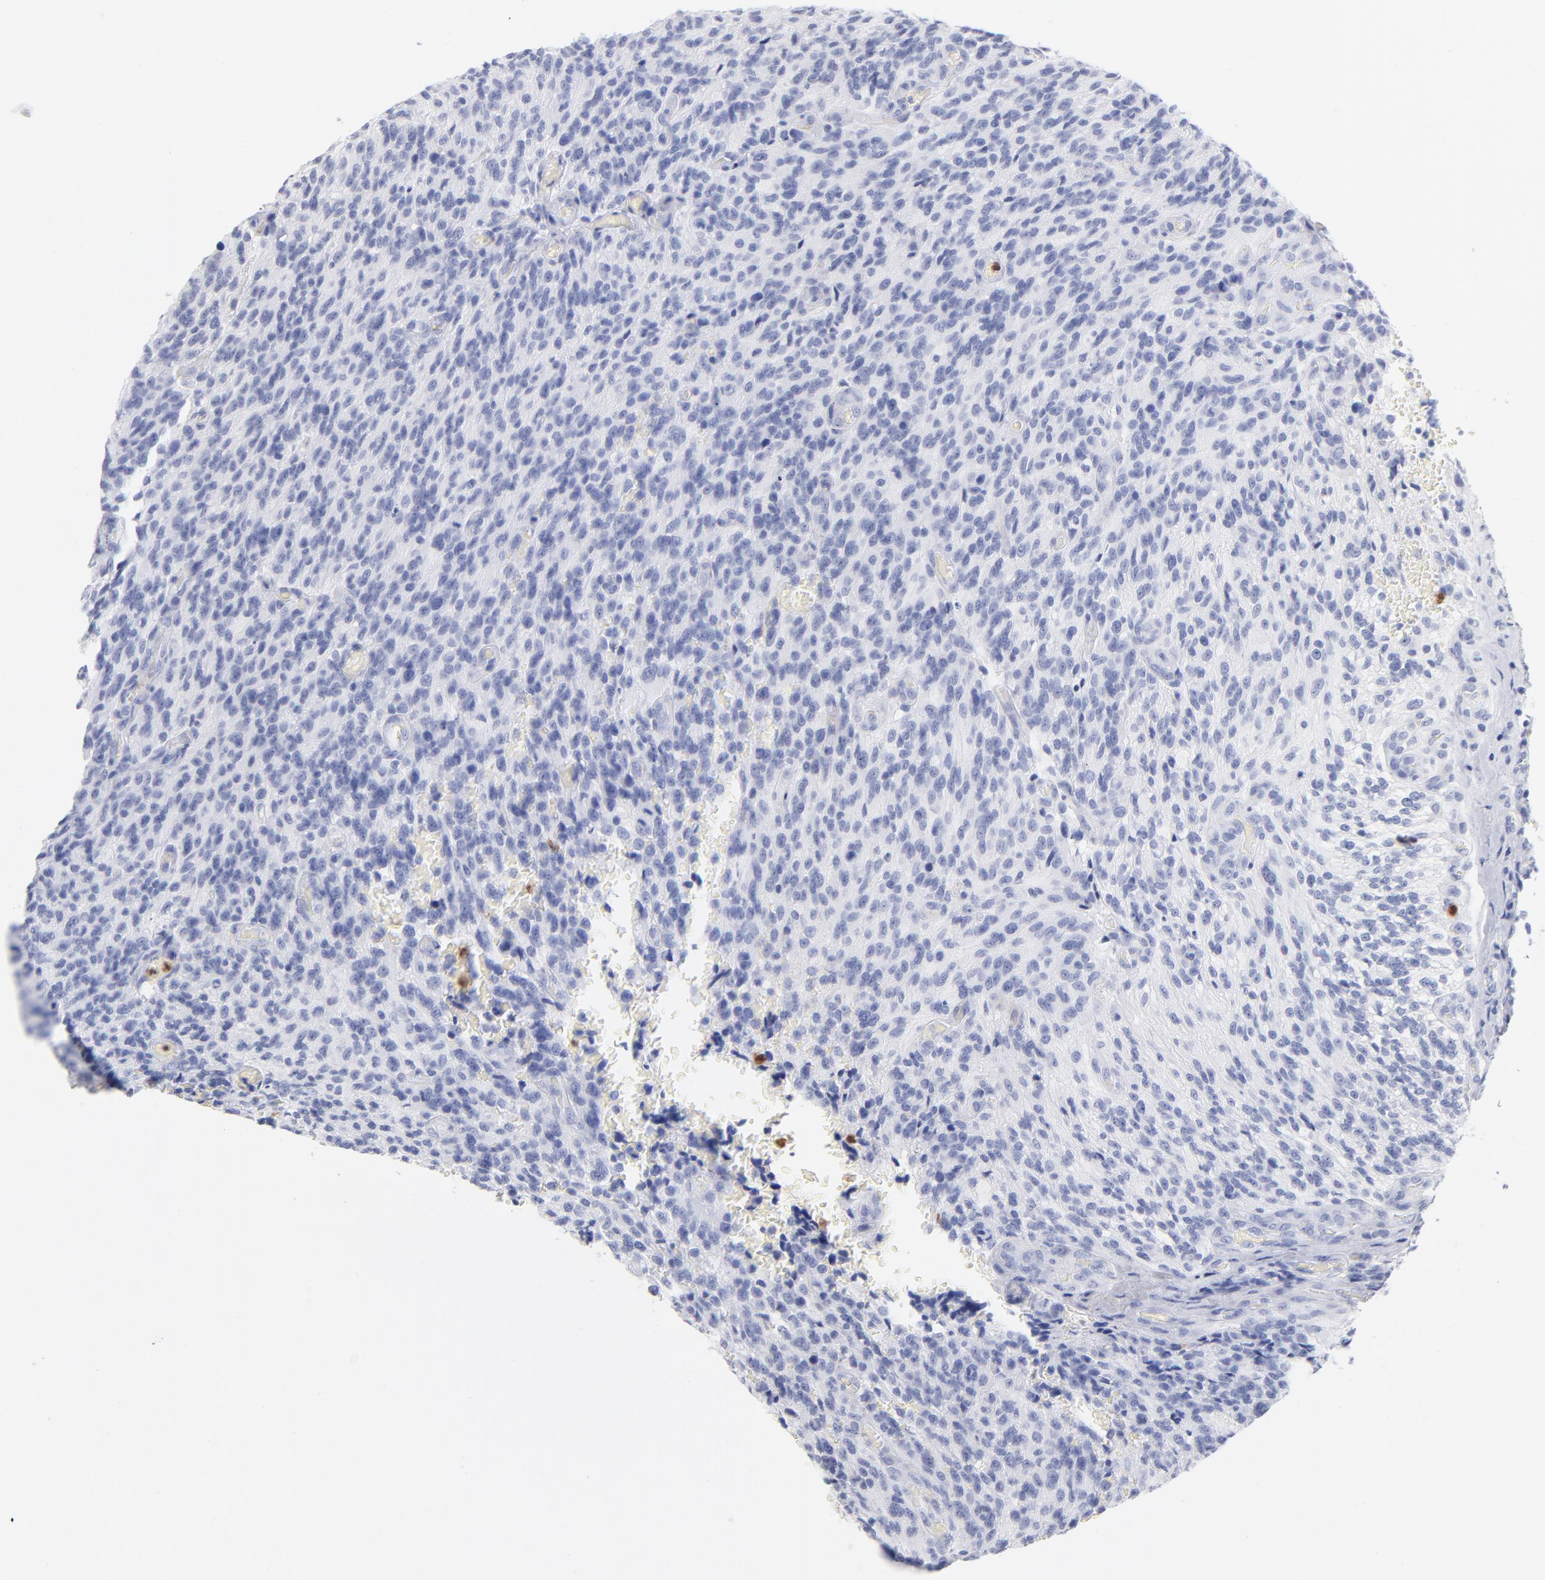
{"staining": {"intensity": "negative", "quantity": "none", "location": "none"}, "tissue": "glioma", "cell_type": "Tumor cells", "image_type": "cancer", "snomed": [{"axis": "morphology", "description": "Normal tissue, NOS"}, {"axis": "morphology", "description": "Glioma, malignant, High grade"}, {"axis": "topography", "description": "Cerebral cortex"}], "caption": "High power microscopy image of an immunohistochemistry photomicrograph of high-grade glioma (malignant), revealing no significant positivity in tumor cells.", "gene": "ARG1", "patient": {"sex": "male", "age": 56}}